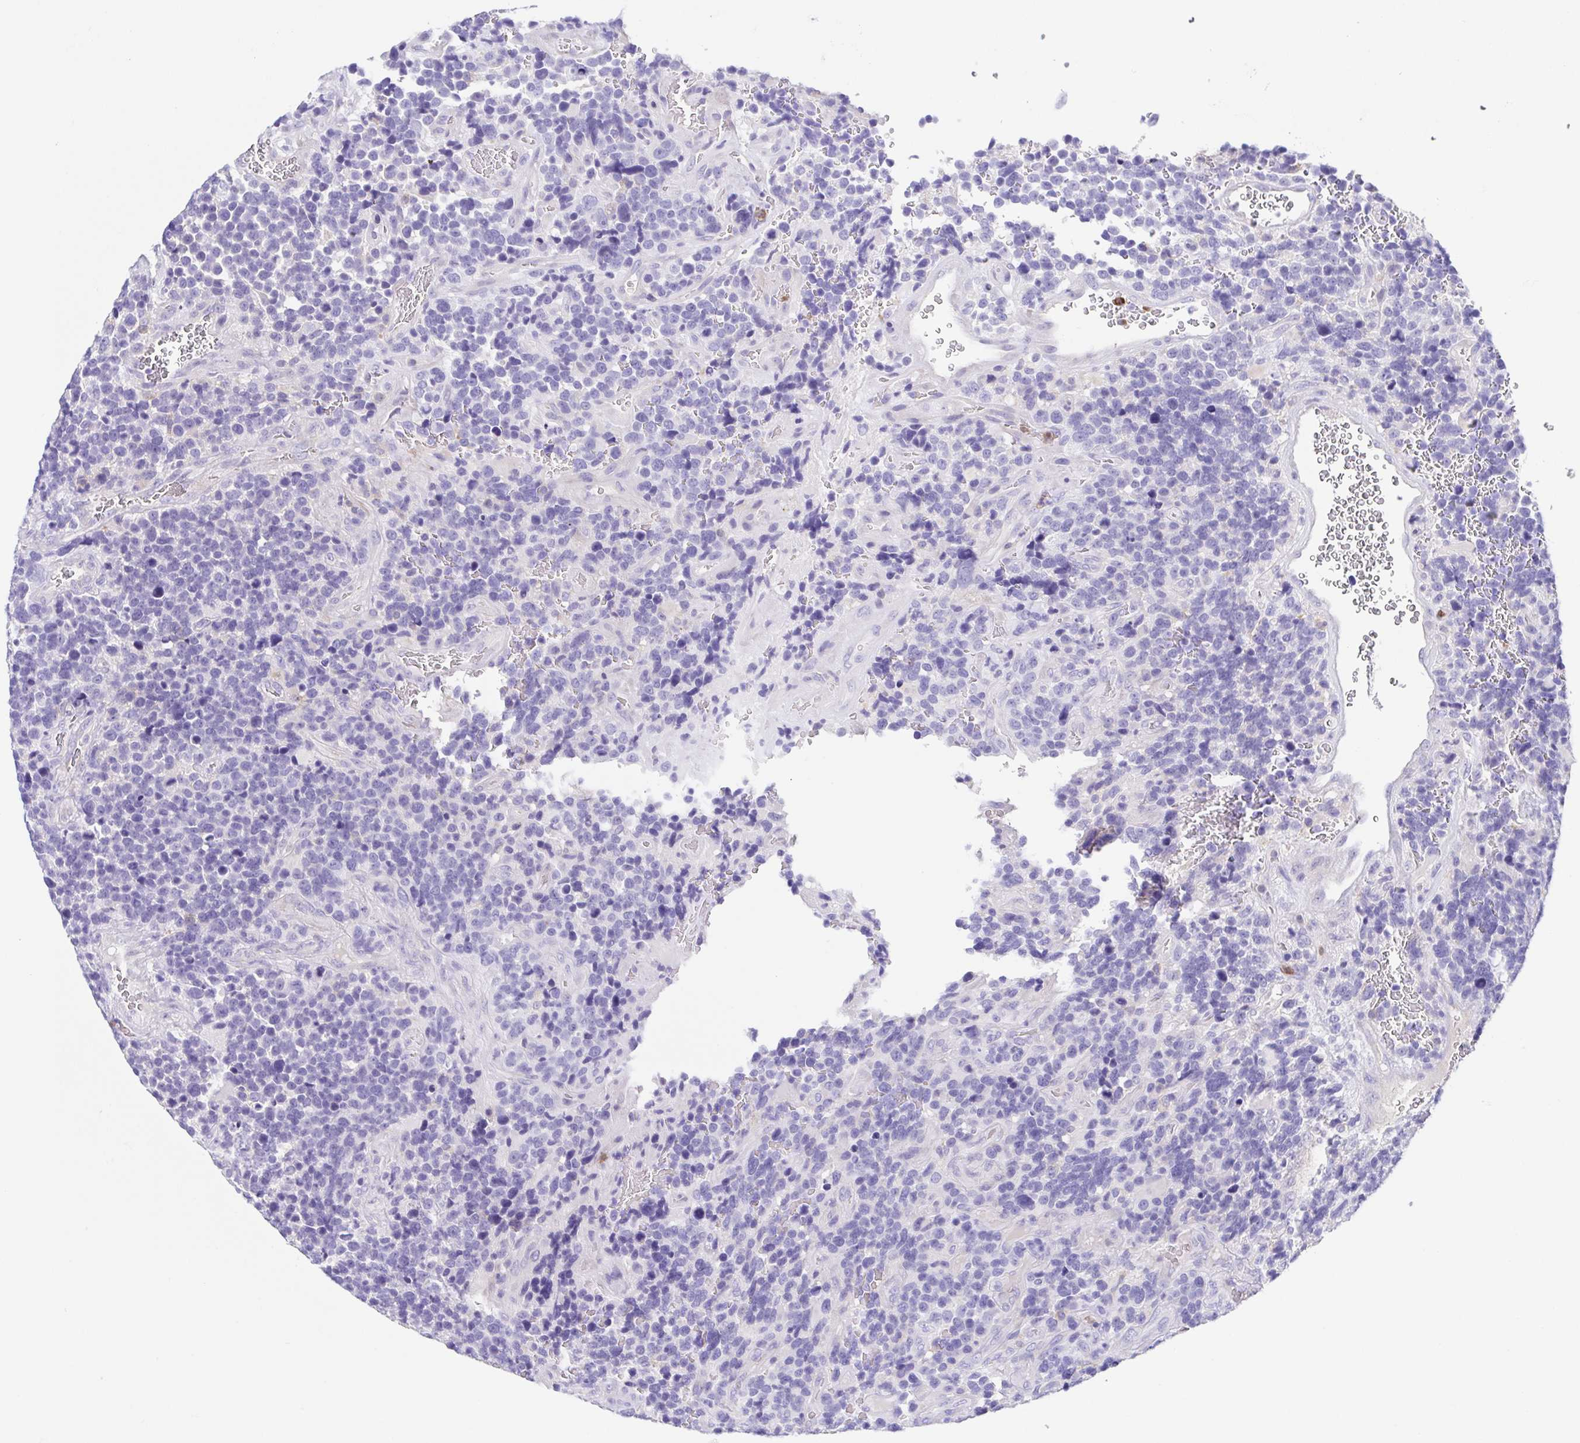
{"staining": {"intensity": "negative", "quantity": "none", "location": "none"}, "tissue": "glioma", "cell_type": "Tumor cells", "image_type": "cancer", "snomed": [{"axis": "morphology", "description": "Glioma, malignant, High grade"}, {"axis": "topography", "description": "Brain"}], "caption": "High power microscopy histopathology image of an immunohistochemistry image of malignant glioma (high-grade), revealing no significant expression in tumor cells. (Immunohistochemistry, brightfield microscopy, high magnification).", "gene": "ARPP21", "patient": {"sex": "male", "age": 33}}